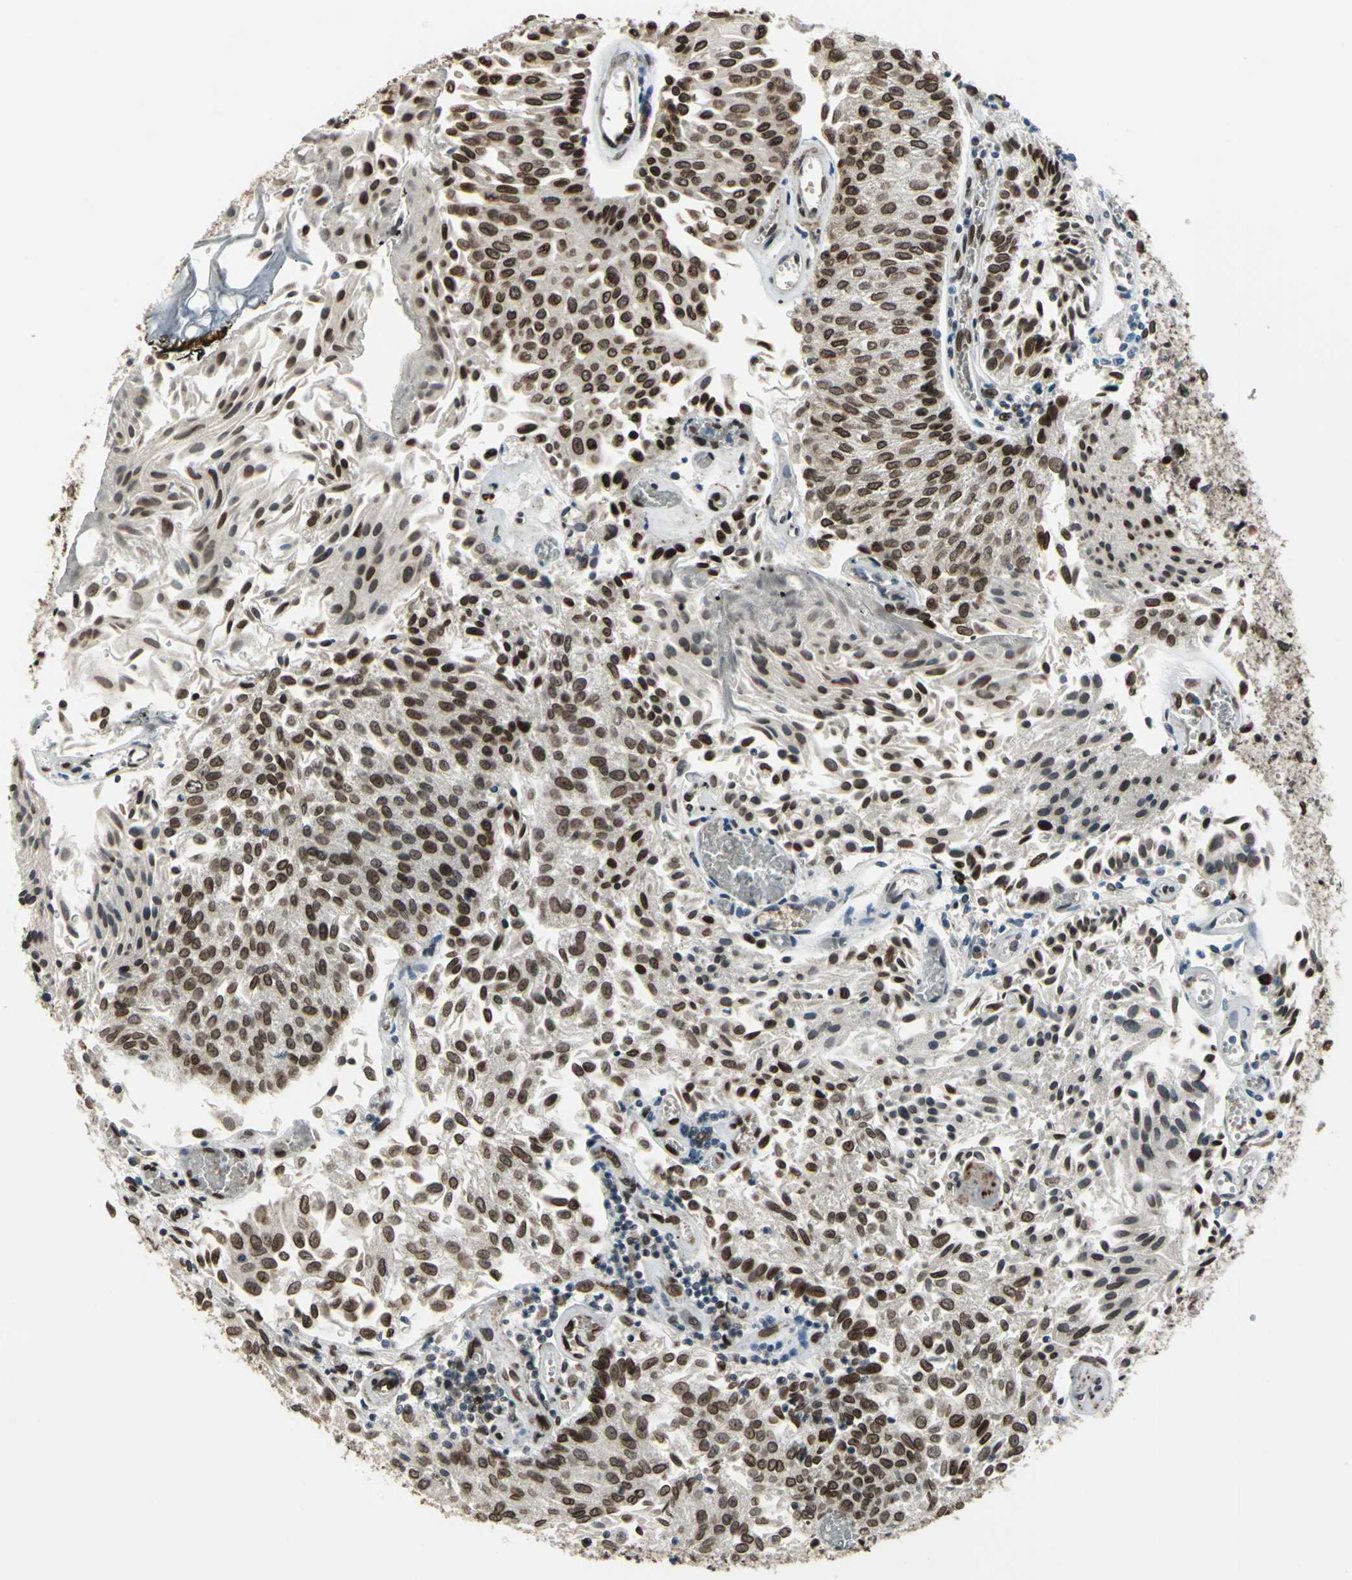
{"staining": {"intensity": "strong", "quantity": ">75%", "location": "cytoplasmic/membranous,nuclear"}, "tissue": "urothelial cancer", "cell_type": "Tumor cells", "image_type": "cancer", "snomed": [{"axis": "morphology", "description": "Urothelial carcinoma, Low grade"}, {"axis": "topography", "description": "Urinary bladder"}], "caption": "Brown immunohistochemical staining in low-grade urothelial carcinoma shows strong cytoplasmic/membranous and nuclear staining in approximately >75% of tumor cells.", "gene": "ISY1", "patient": {"sex": "male", "age": 86}}